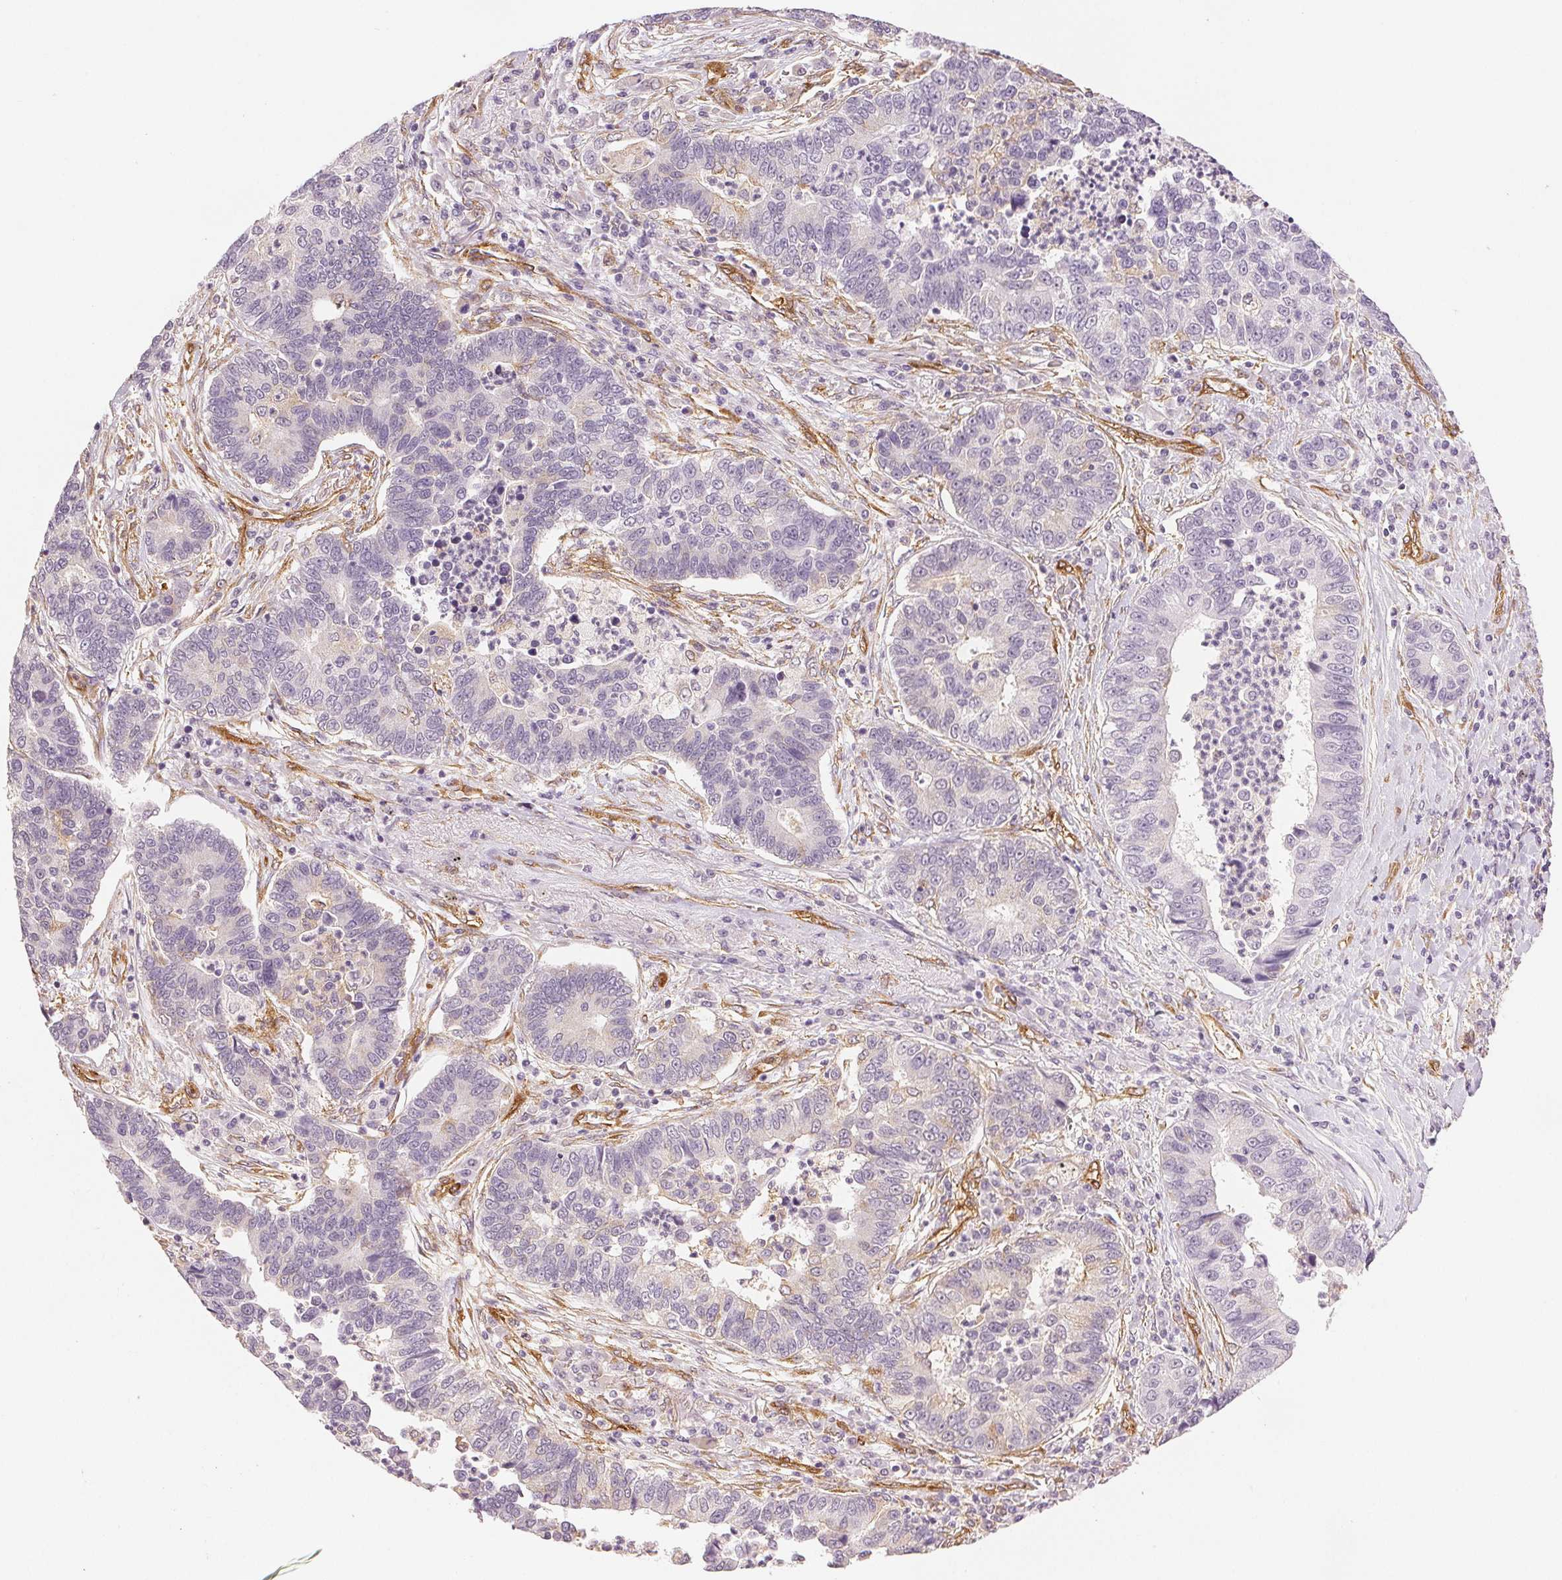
{"staining": {"intensity": "negative", "quantity": "none", "location": "none"}, "tissue": "lung cancer", "cell_type": "Tumor cells", "image_type": "cancer", "snomed": [{"axis": "morphology", "description": "Adenocarcinoma, NOS"}, {"axis": "topography", "description": "Lung"}], "caption": "Immunohistochemical staining of adenocarcinoma (lung) exhibits no significant positivity in tumor cells.", "gene": "DIAPH2", "patient": {"sex": "female", "age": 57}}